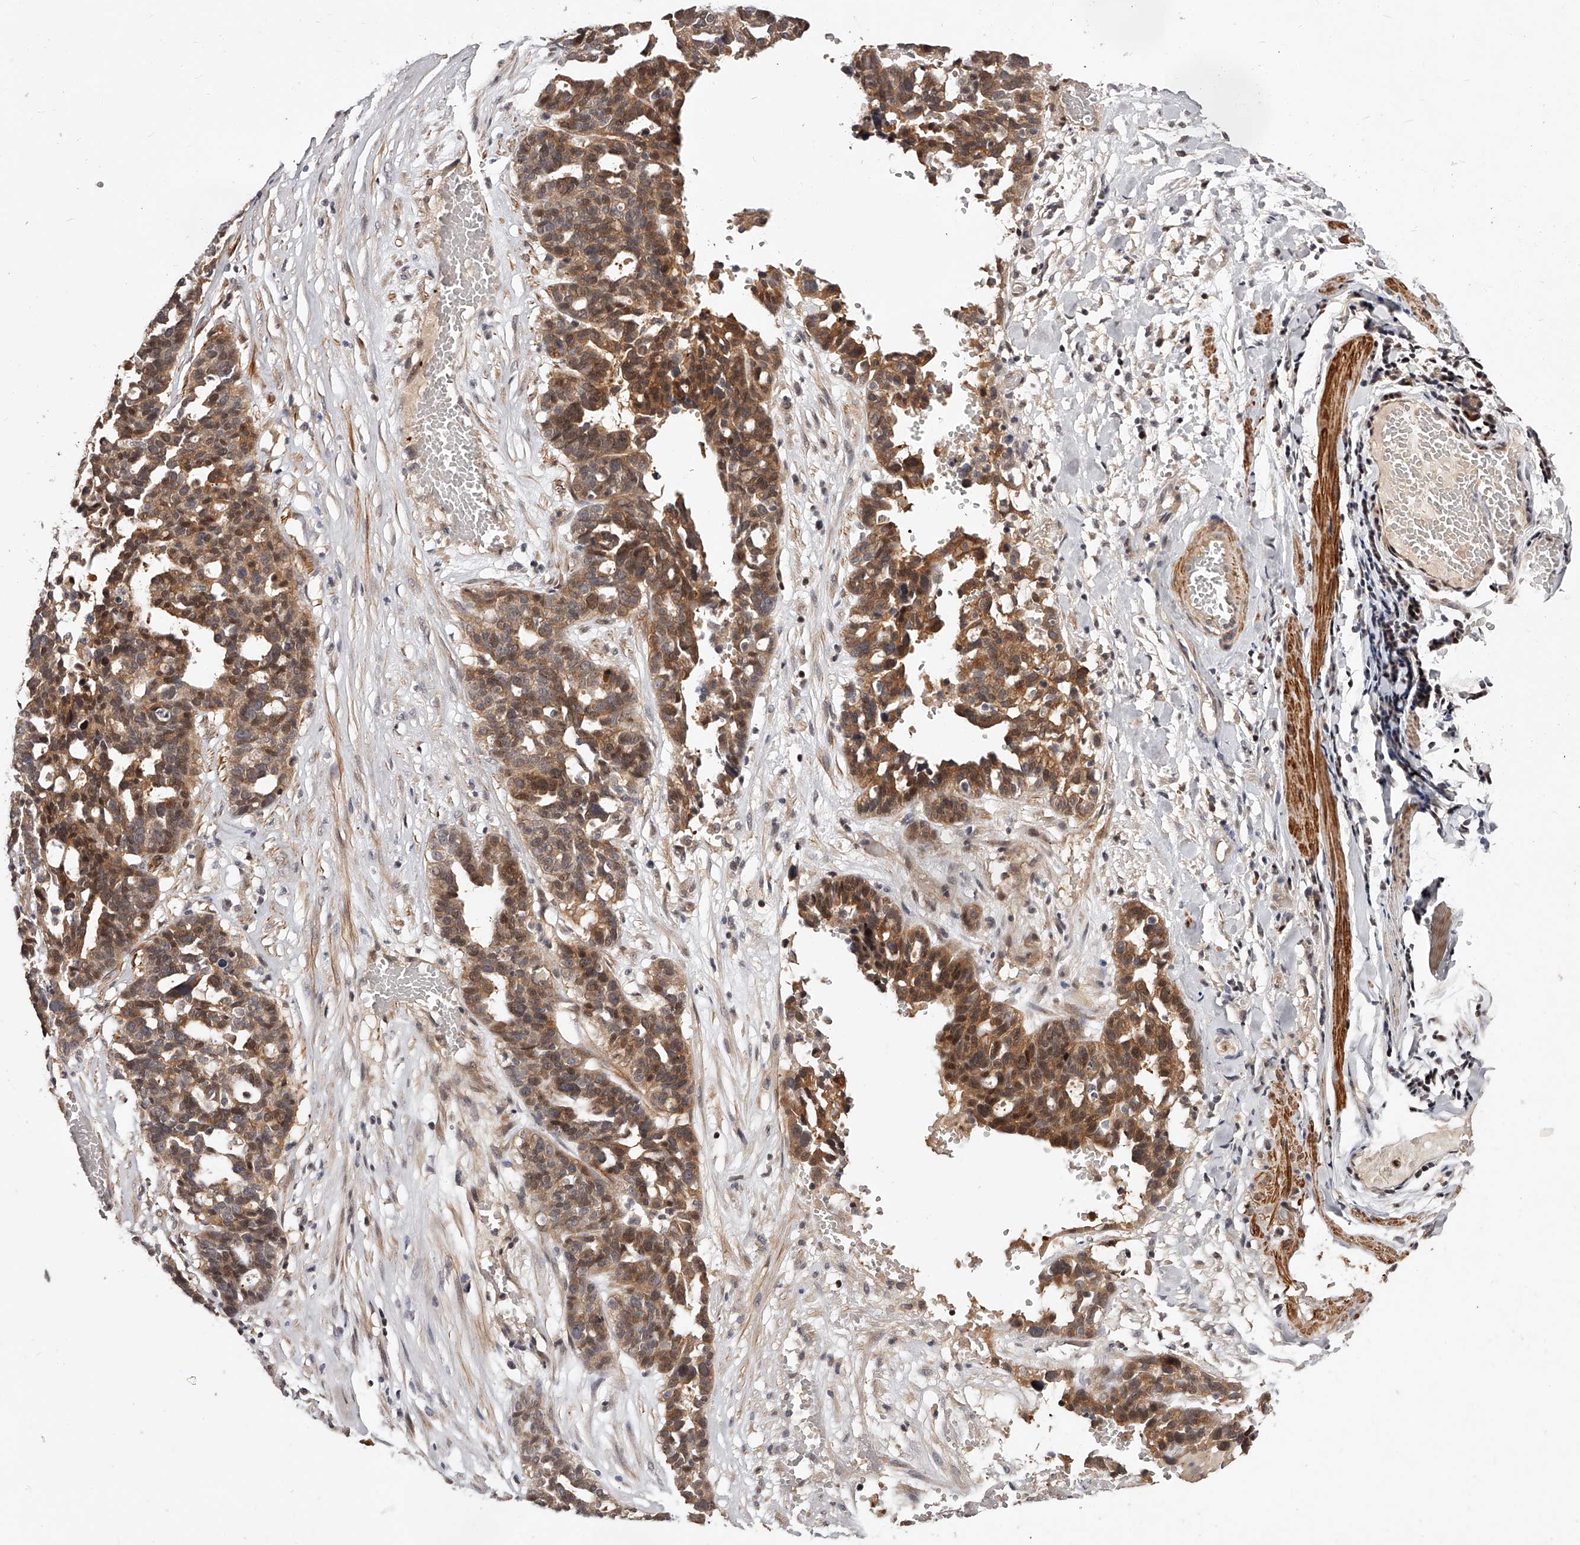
{"staining": {"intensity": "moderate", "quantity": ">75%", "location": "cytoplasmic/membranous"}, "tissue": "ovarian cancer", "cell_type": "Tumor cells", "image_type": "cancer", "snomed": [{"axis": "morphology", "description": "Cystadenocarcinoma, serous, NOS"}, {"axis": "topography", "description": "Ovary"}], "caption": "IHC image of ovarian serous cystadenocarcinoma stained for a protein (brown), which shows medium levels of moderate cytoplasmic/membranous positivity in about >75% of tumor cells.", "gene": "CUL7", "patient": {"sex": "female", "age": 59}}